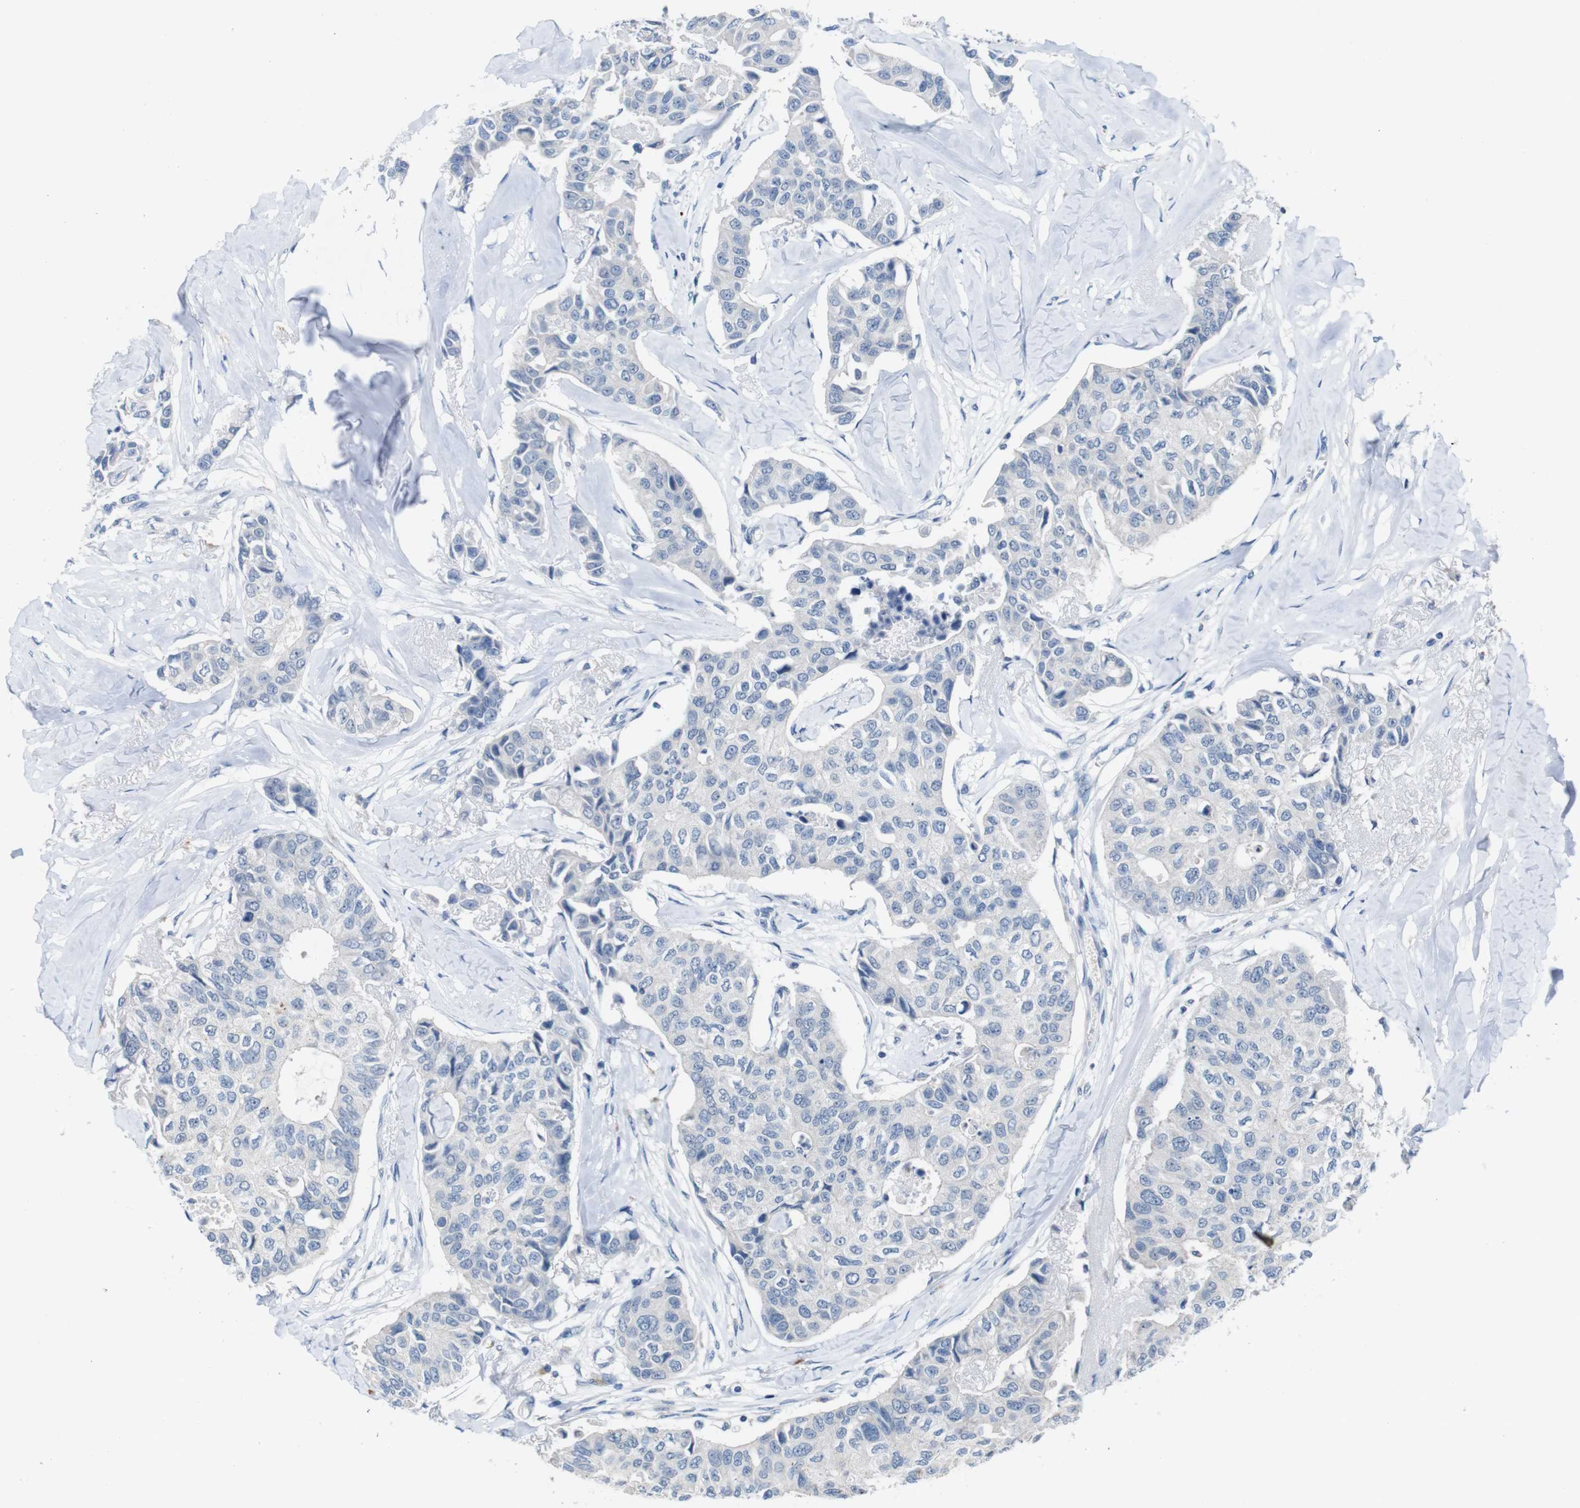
{"staining": {"intensity": "negative", "quantity": "none", "location": "none"}, "tissue": "breast cancer", "cell_type": "Tumor cells", "image_type": "cancer", "snomed": [{"axis": "morphology", "description": "Duct carcinoma"}, {"axis": "topography", "description": "Breast"}], "caption": "IHC image of human breast cancer stained for a protein (brown), which shows no expression in tumor cells.", "gene": "SLC2A8", "patient": {"sex": "female", "age": 80}}